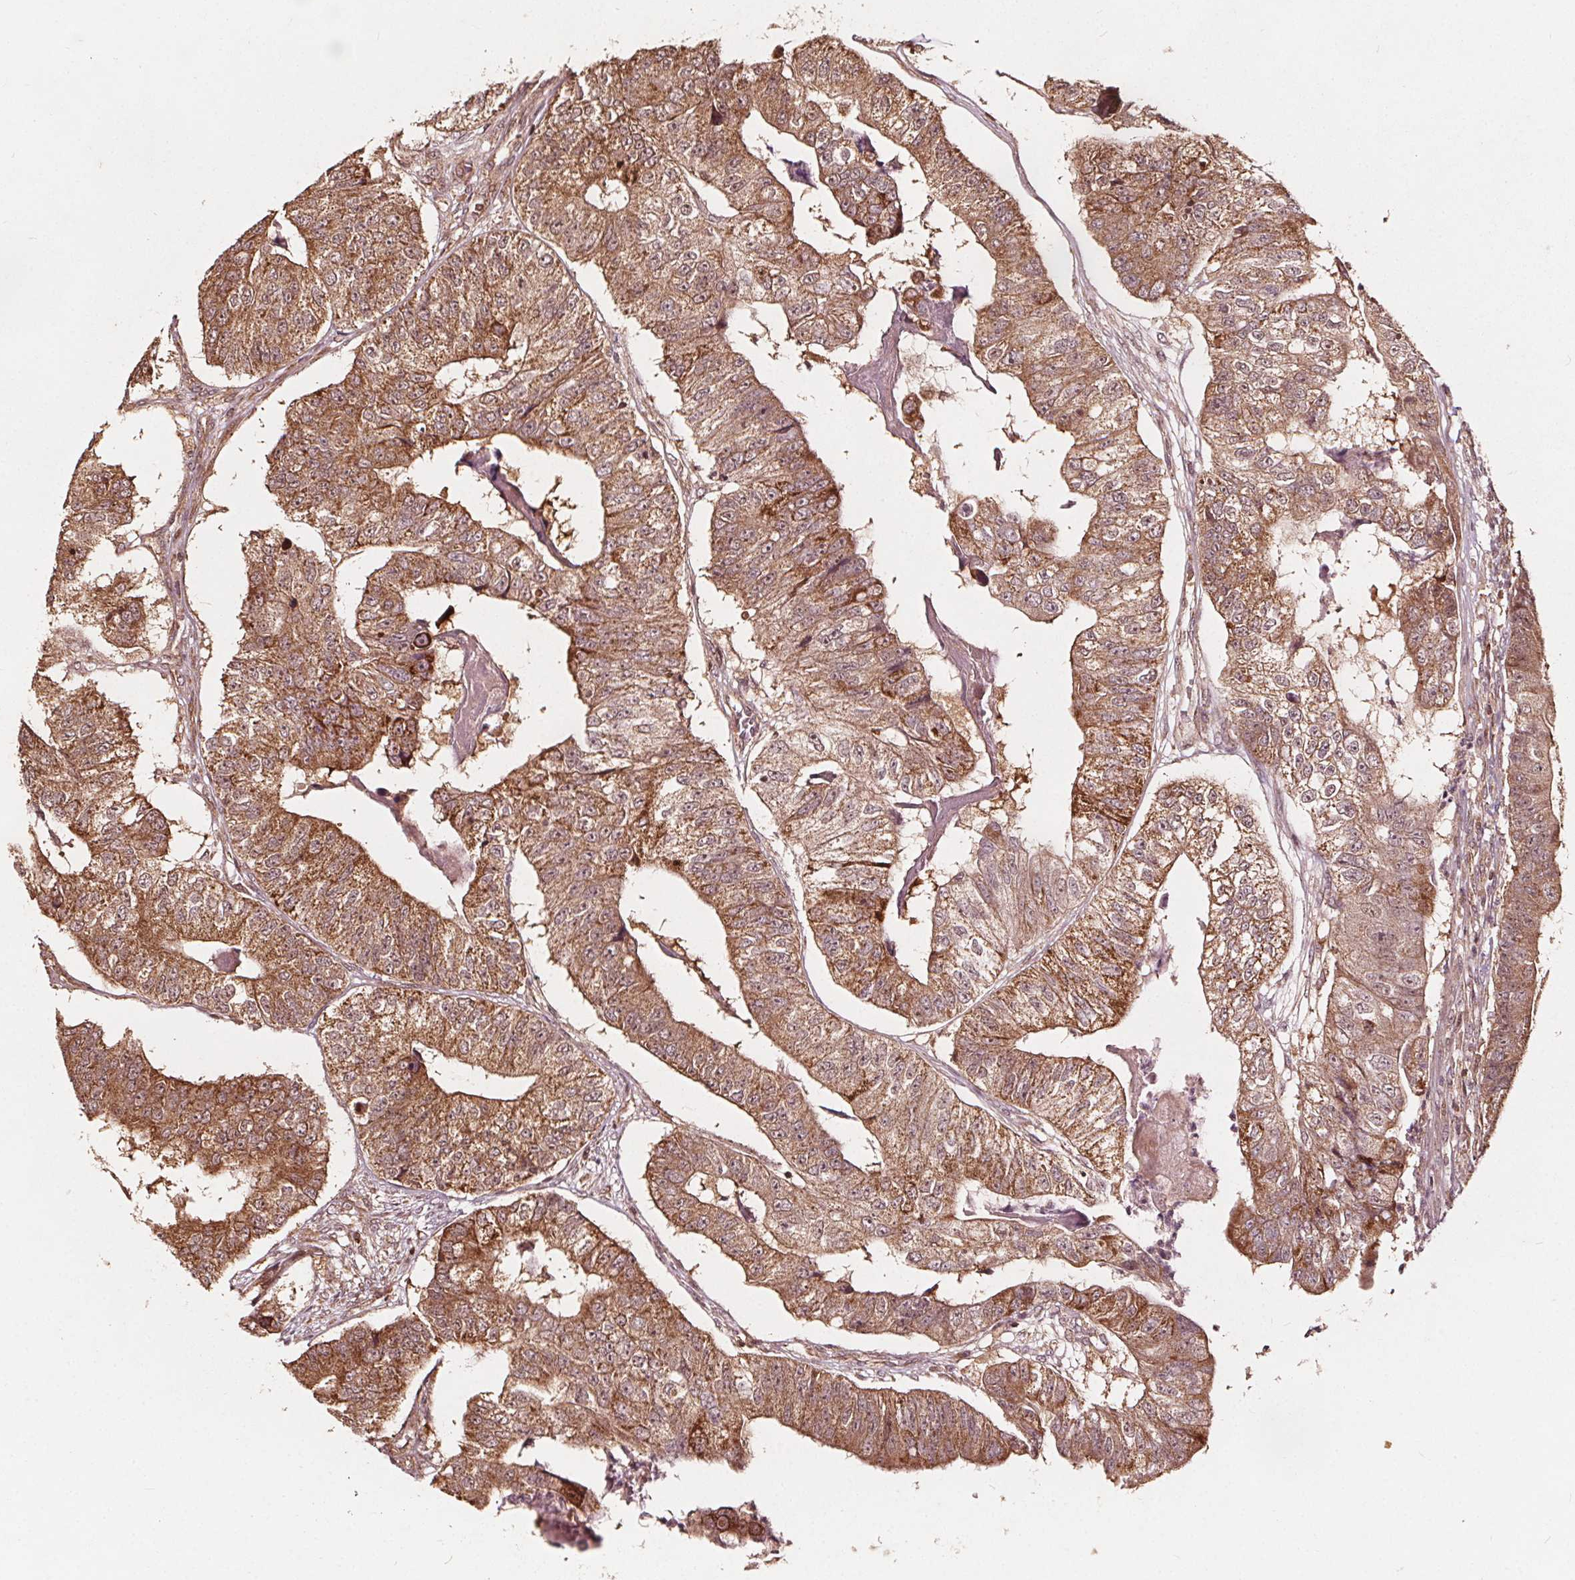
{"staining": {"intensity": "moderate", "quantity": ">75%", "location": "cytoplasmic/membranous"}, "tissue": "colorectal cancer", "cell_type": "Tumor cells", "image_type": "cancer", "snomed": [{"axis": "morphology", "description": "Adenocarcinoma, NOS"}, {"axis": "topography", "description": "Colon"}], "caption": "Protein staining by IHC demonstrates moderate cytoplasmic/membranous expression in approximately >75% of tumor cells in adenocarcinoma (colorectal). The staining is performed using DAB brown chromogen to label protein expression. The nuclei are counter-stained blue using hematoxylin.", "gene": "AIP", "patient": {"sex": "female", "age": 67}}